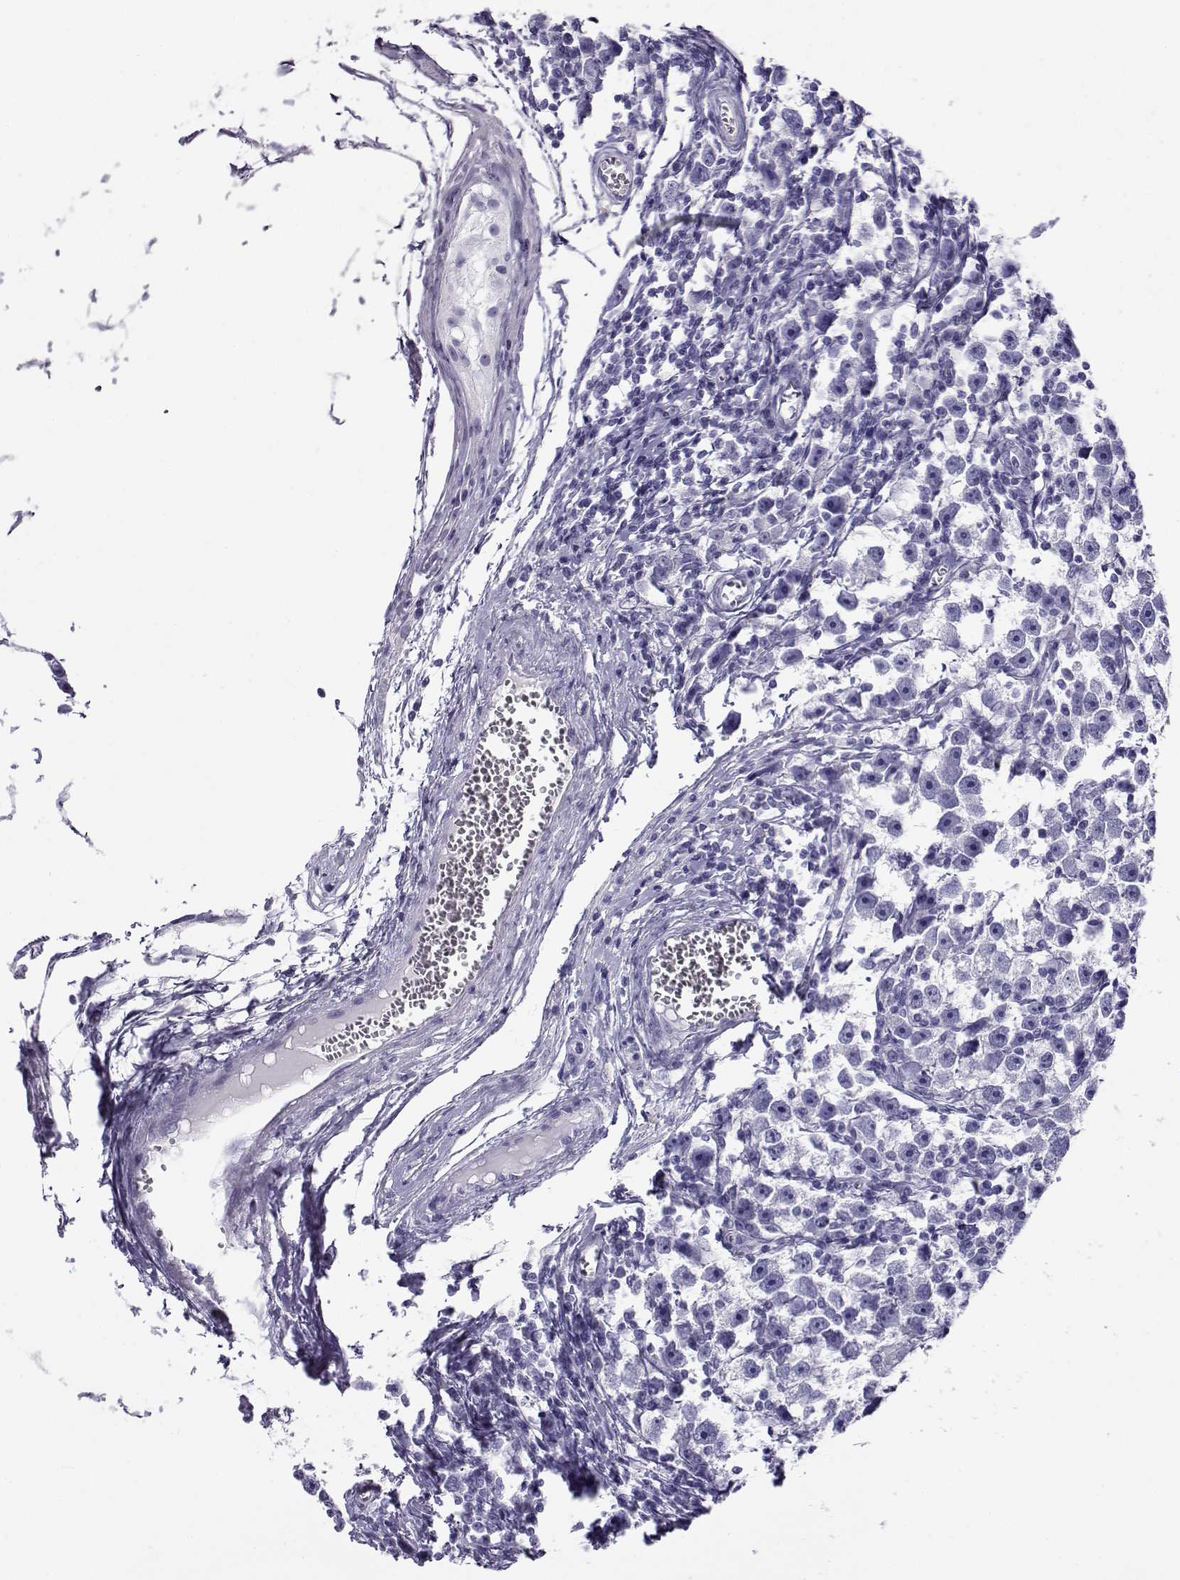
{"staining": {"intensity": "negative", "quantity": "none", "location": "none"}, "tissue": "testis cancer", "cell_type": "Tumor cells", "image_type": "cancer", "snomed": [{"axis": "morphology", "description": "Seminoma, NOS"}, {"axis": "topography", "description": "Testis"}], "caption": "An image of human testis cancer (seminoma) is negative for staining in tumor cells. Brightfield microscopy of immunohistochemistry (IHC) stained with DAB (3,3'-diaminobenzidine) (brown) and hematoxylin (blue), captured at high magnification.", "gene": "CABS1", "patient": {"sex": "male", "age": 30}}